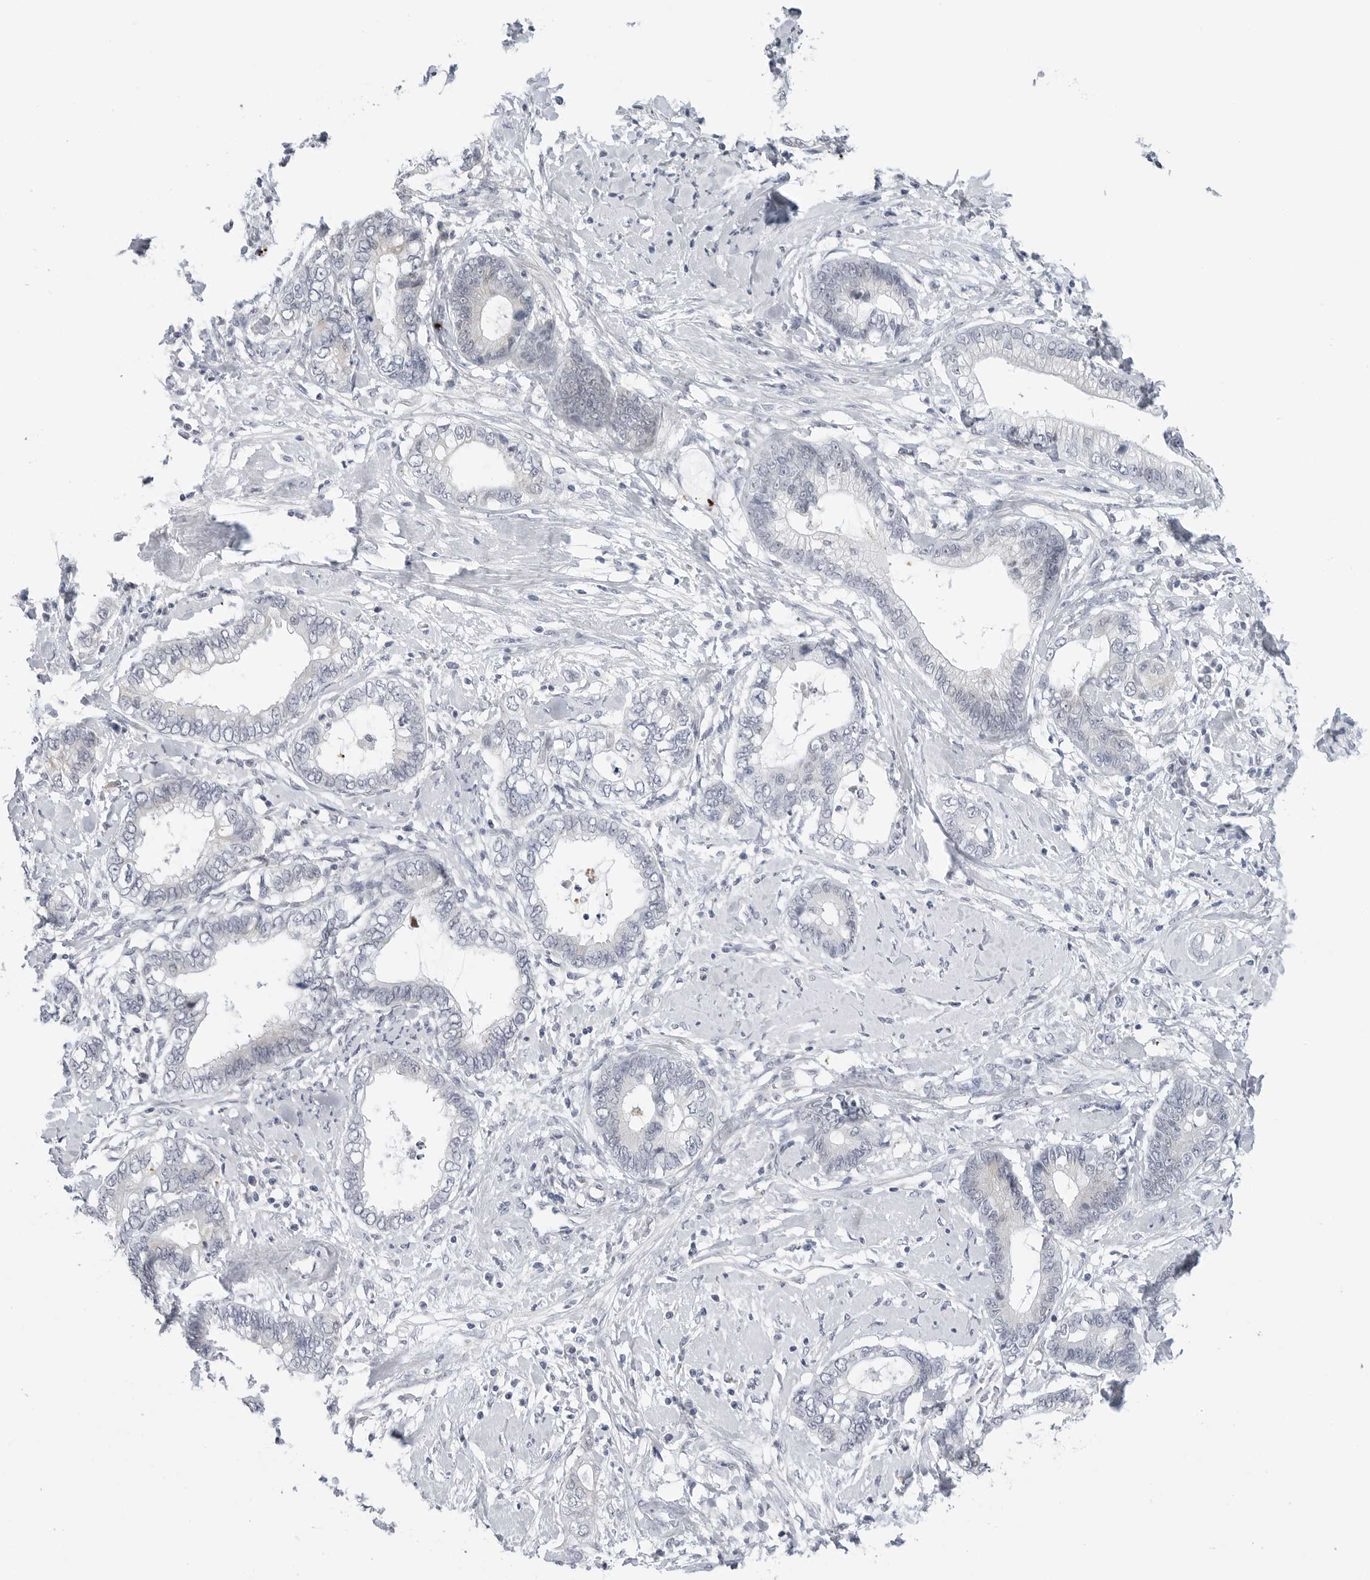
{"staining": {"intensity": "negative", "quantity": "none", "location": "none"}, "tissue": "cervical cancer", "cell_type": "Tumor cells", "image_type": "cancer", "snomed": [{"axis": "morphology", "description": "Adenocarcinoma, NOS"}, {"axis": "topography", "description": "Cervix"}], "caption": "IHC image of neoplastic tissue: human adenocarcinoma (cervical) stained with DAB reveals no significant protein staining in tumor cells.", "gene": "MAP2K5", "patient": {"sex": "female", "age": 44}}